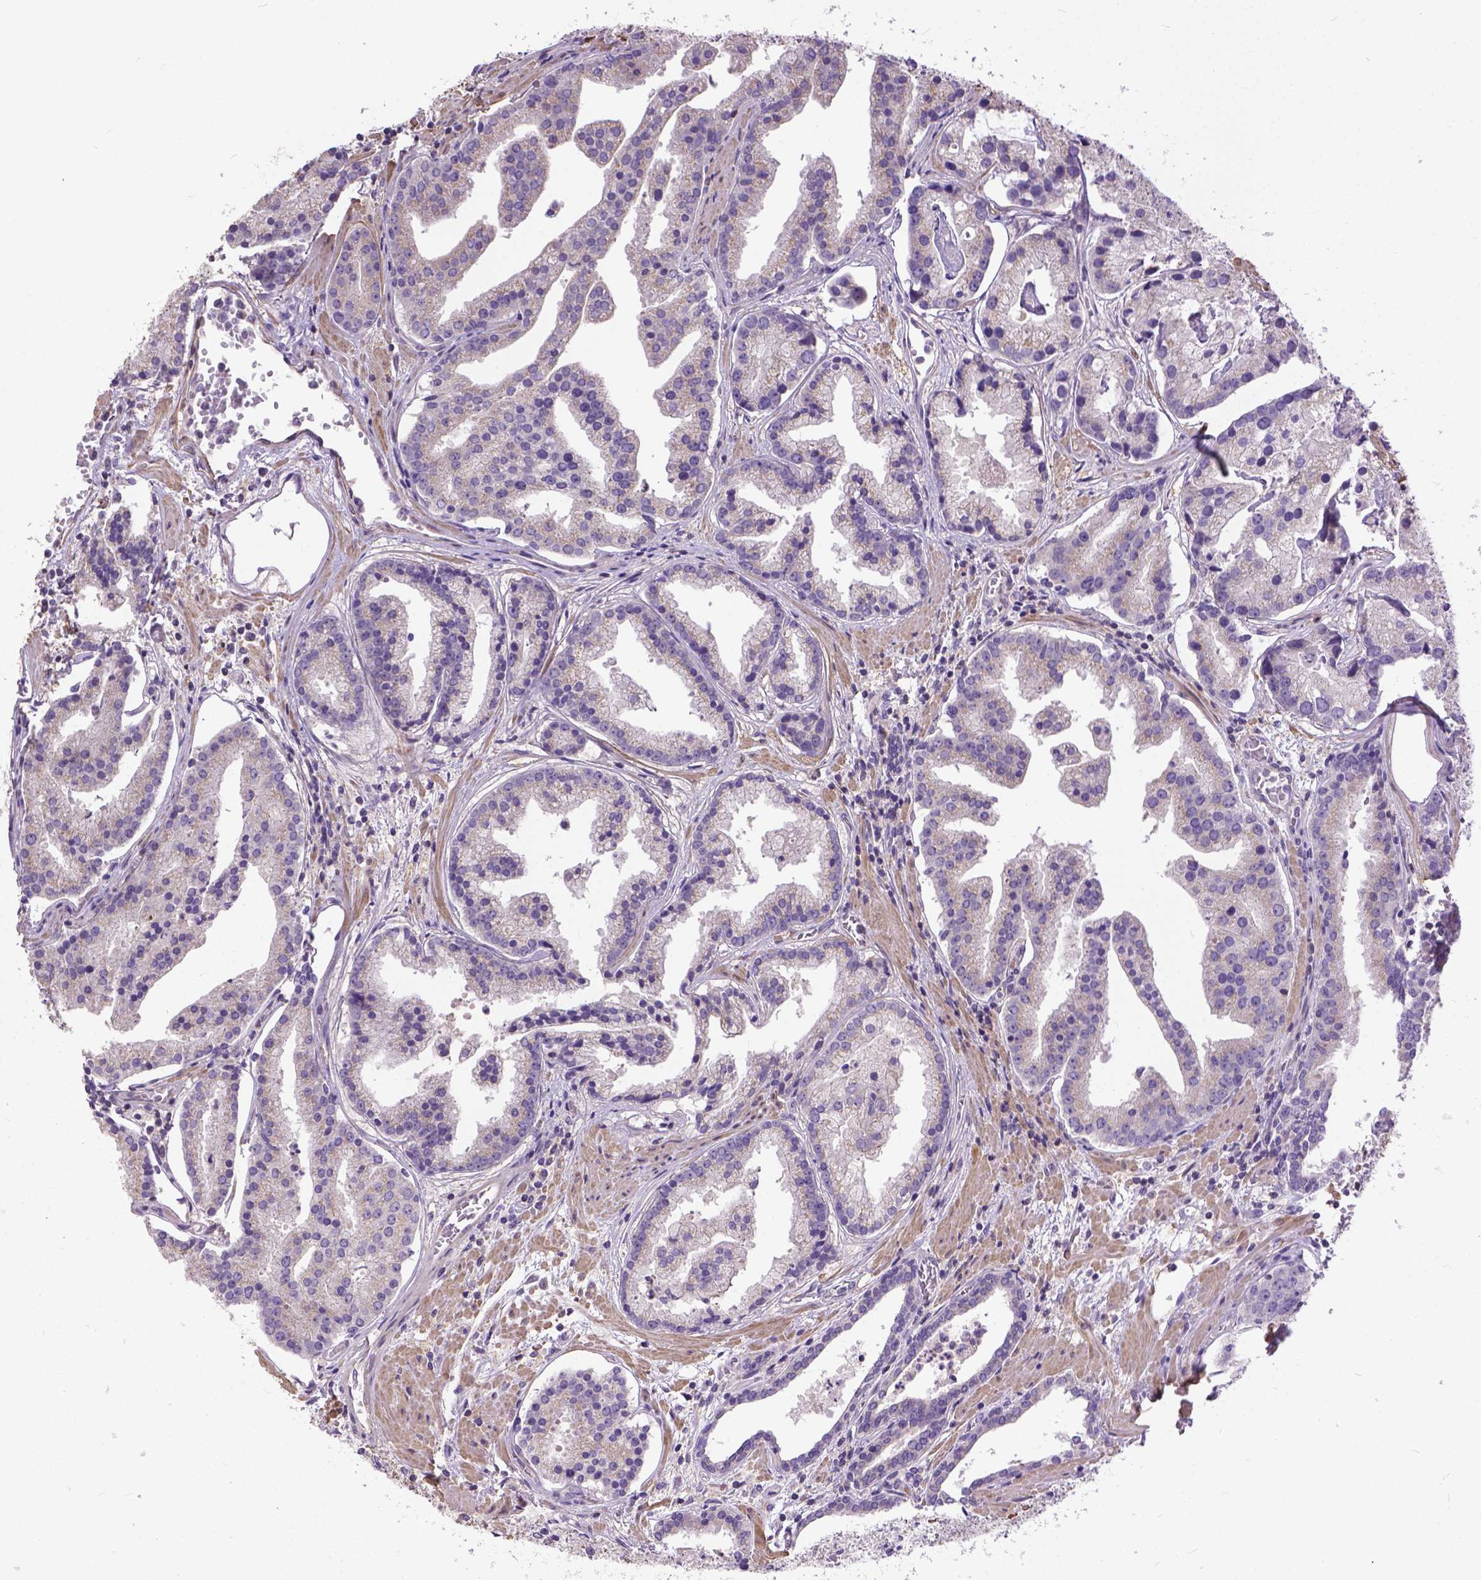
{"staining": {"intensity": "negative", "quantity": "none", "location": "none"}, "tissue": "prostate cancer", "cell_type": "Tumor cells", "image_type": "cancer", "snomed": [{"axis": "morphology", "description": "Adenocarcinoma, NOS"}, {"axis": "topography", "description": "Prostate and seminal vesicle, NOS"}, {"axis": "topography", "description": "Prostate"}], "caption": "Immunohistochemistry (IHC) of human prostate adenocarcinoma displays no positivity in tumor cells.", "gene": "BANF2", "patient": {"sex": "male", "age": 44}}